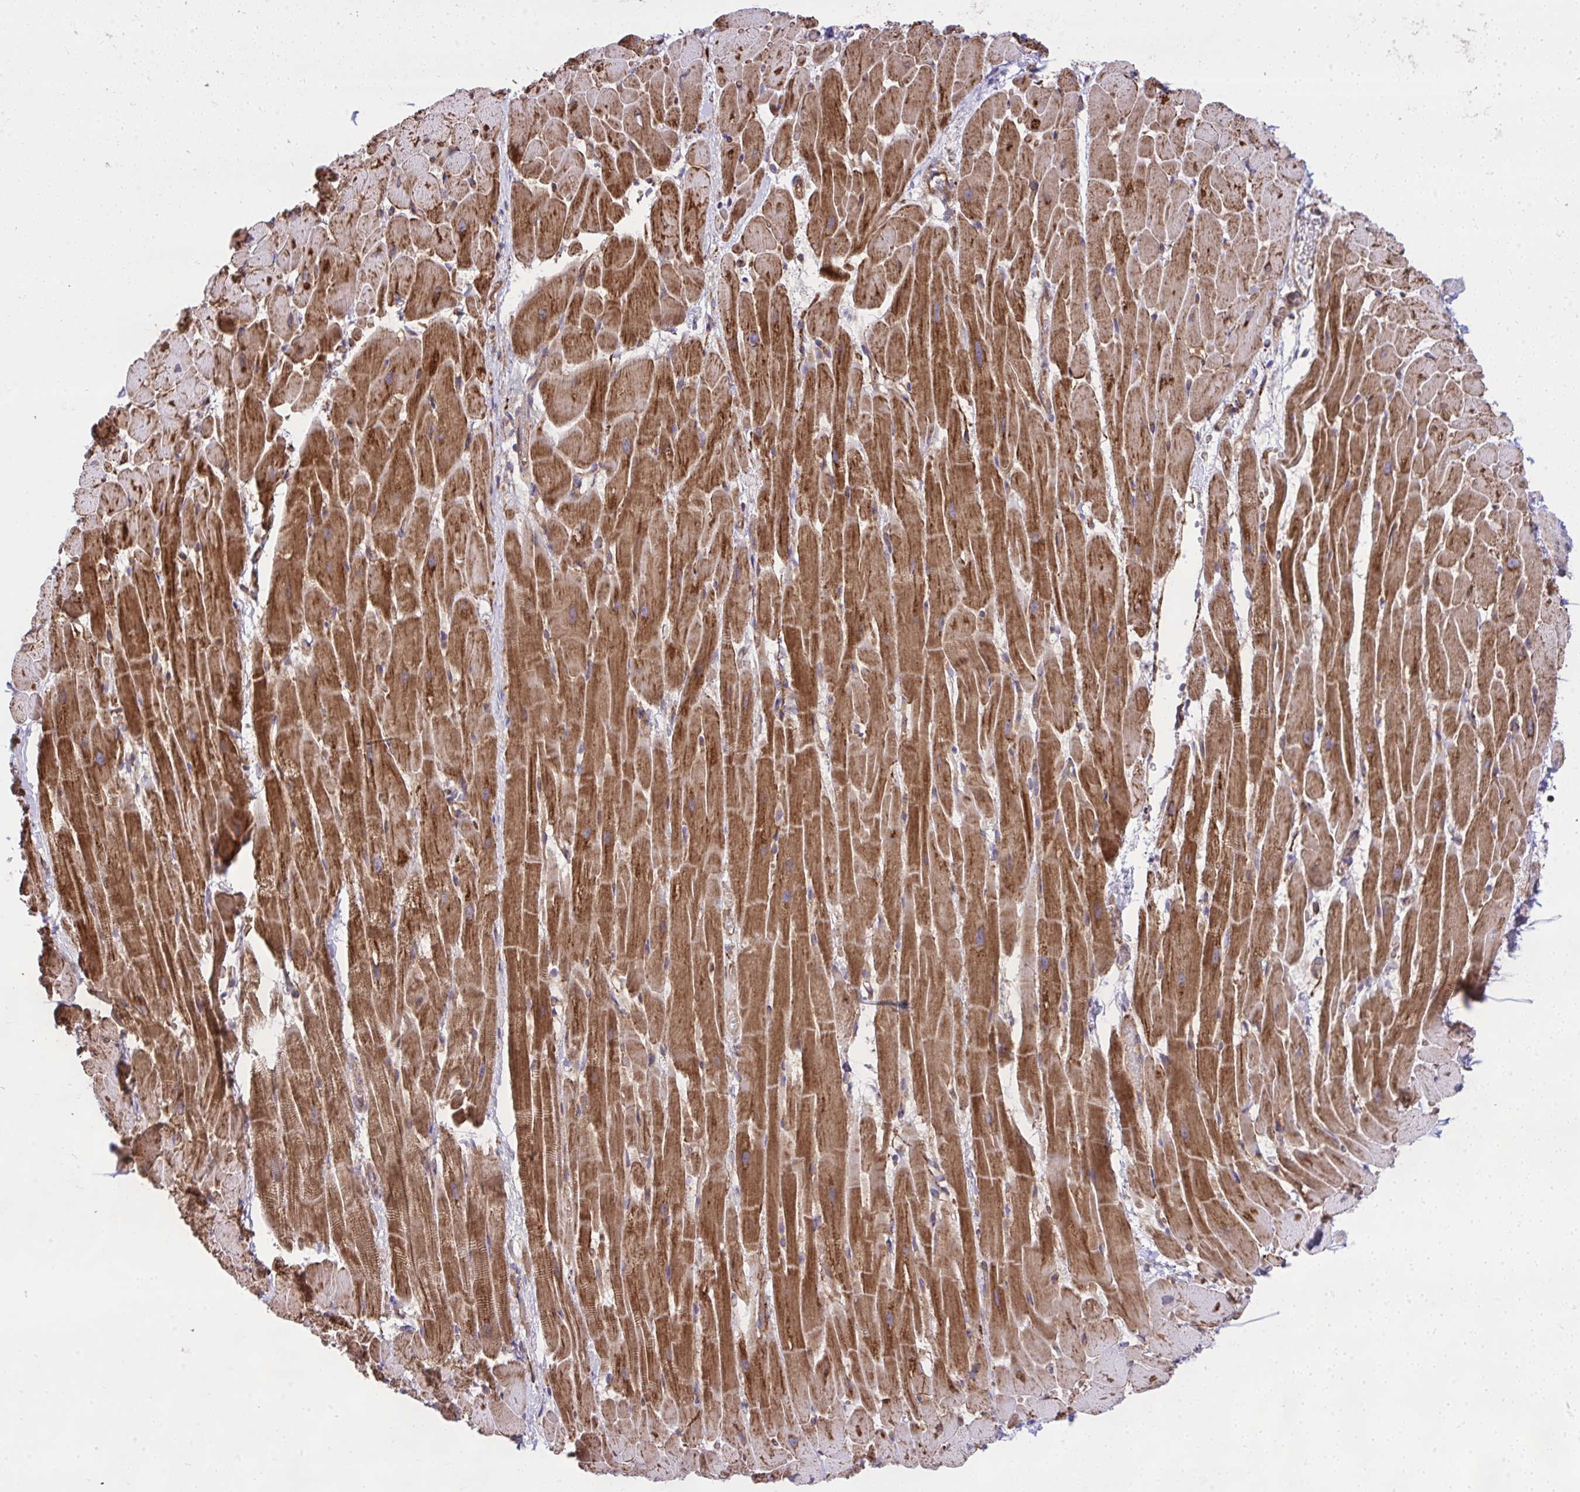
{"staining": {"intensity": "strong", "quantity": ">75%", "location": "cytoplasmic/membranous"}, "tissue": "heart muscle", "cell_type": "Cardiomyocytes", "image_type": "normal", "snomed": [{"axis": "morphology", "description": "Normal tissue, NOS"}, {"axis": "topography", "description": "Heart"}], "caption": "This is an image of immunohistochemistry (IHC) staining of normal heart muscle, which shows strong positivity in the cytoplasmic/membranous of cardiomyocytes.", "gene": "NMNAT3", "patient": {"sex": "male", "age": 37}}